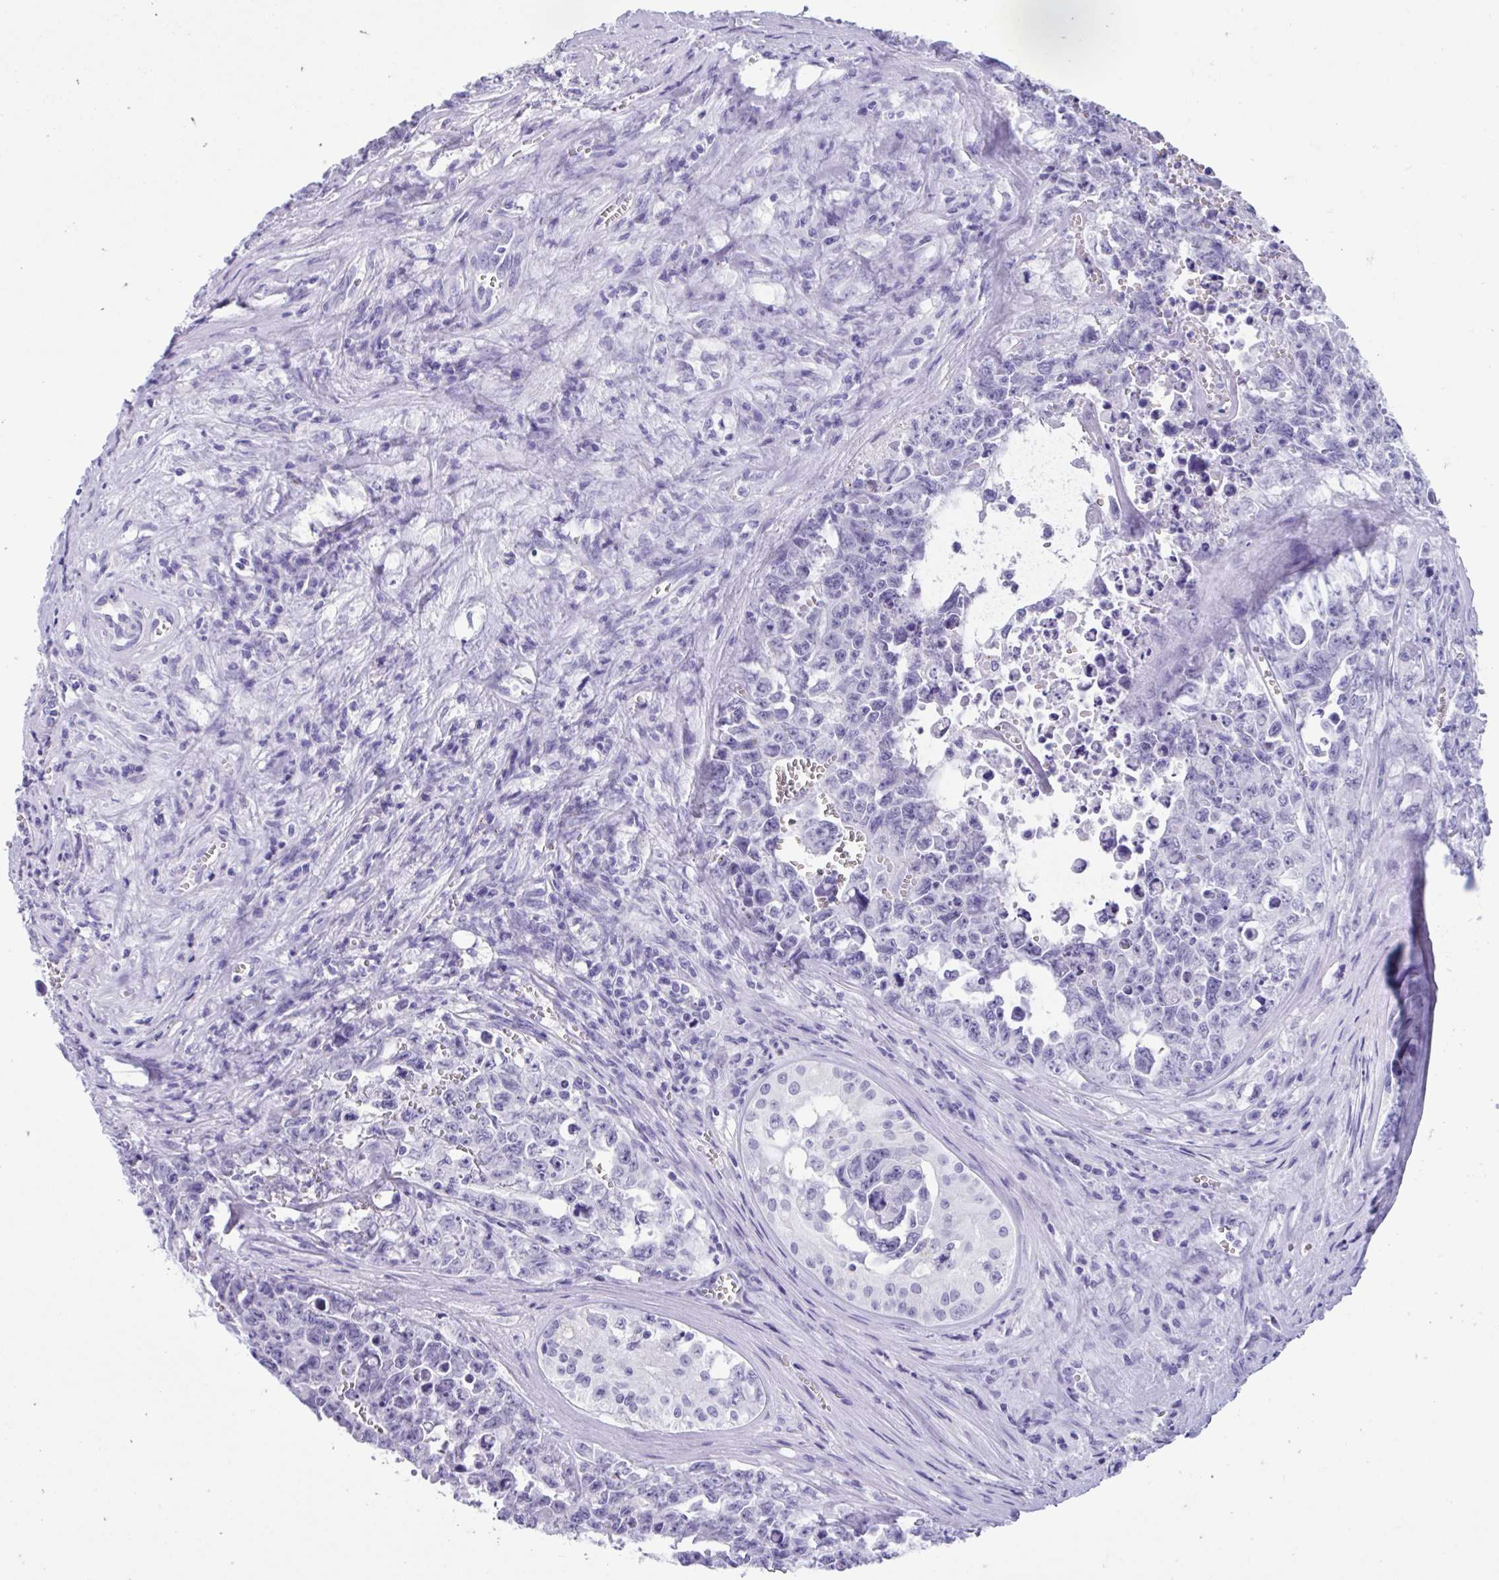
{"staining": {"intensity": "negative", "quantity": "none", "location": "none"}, "tissue": "testis cancer", "cell_type": "Tumor cells", "image_type": "cancer", "snomed": [{"axis": "morphology", "description": "Carcinoma, Embryonal, NOS"}, {"axis": "topography", "description": "Testis"}], "caption": "Immunohistochemistry histopathology image of neoplastic tissue: human testis embryonal carcinoma stained with DAB (3,3'-diaminobenzidine) shows no significant protein staining in tumor cells.", "gene": "TMEM35A", "patient": {"sex": "male", "age": 24}}